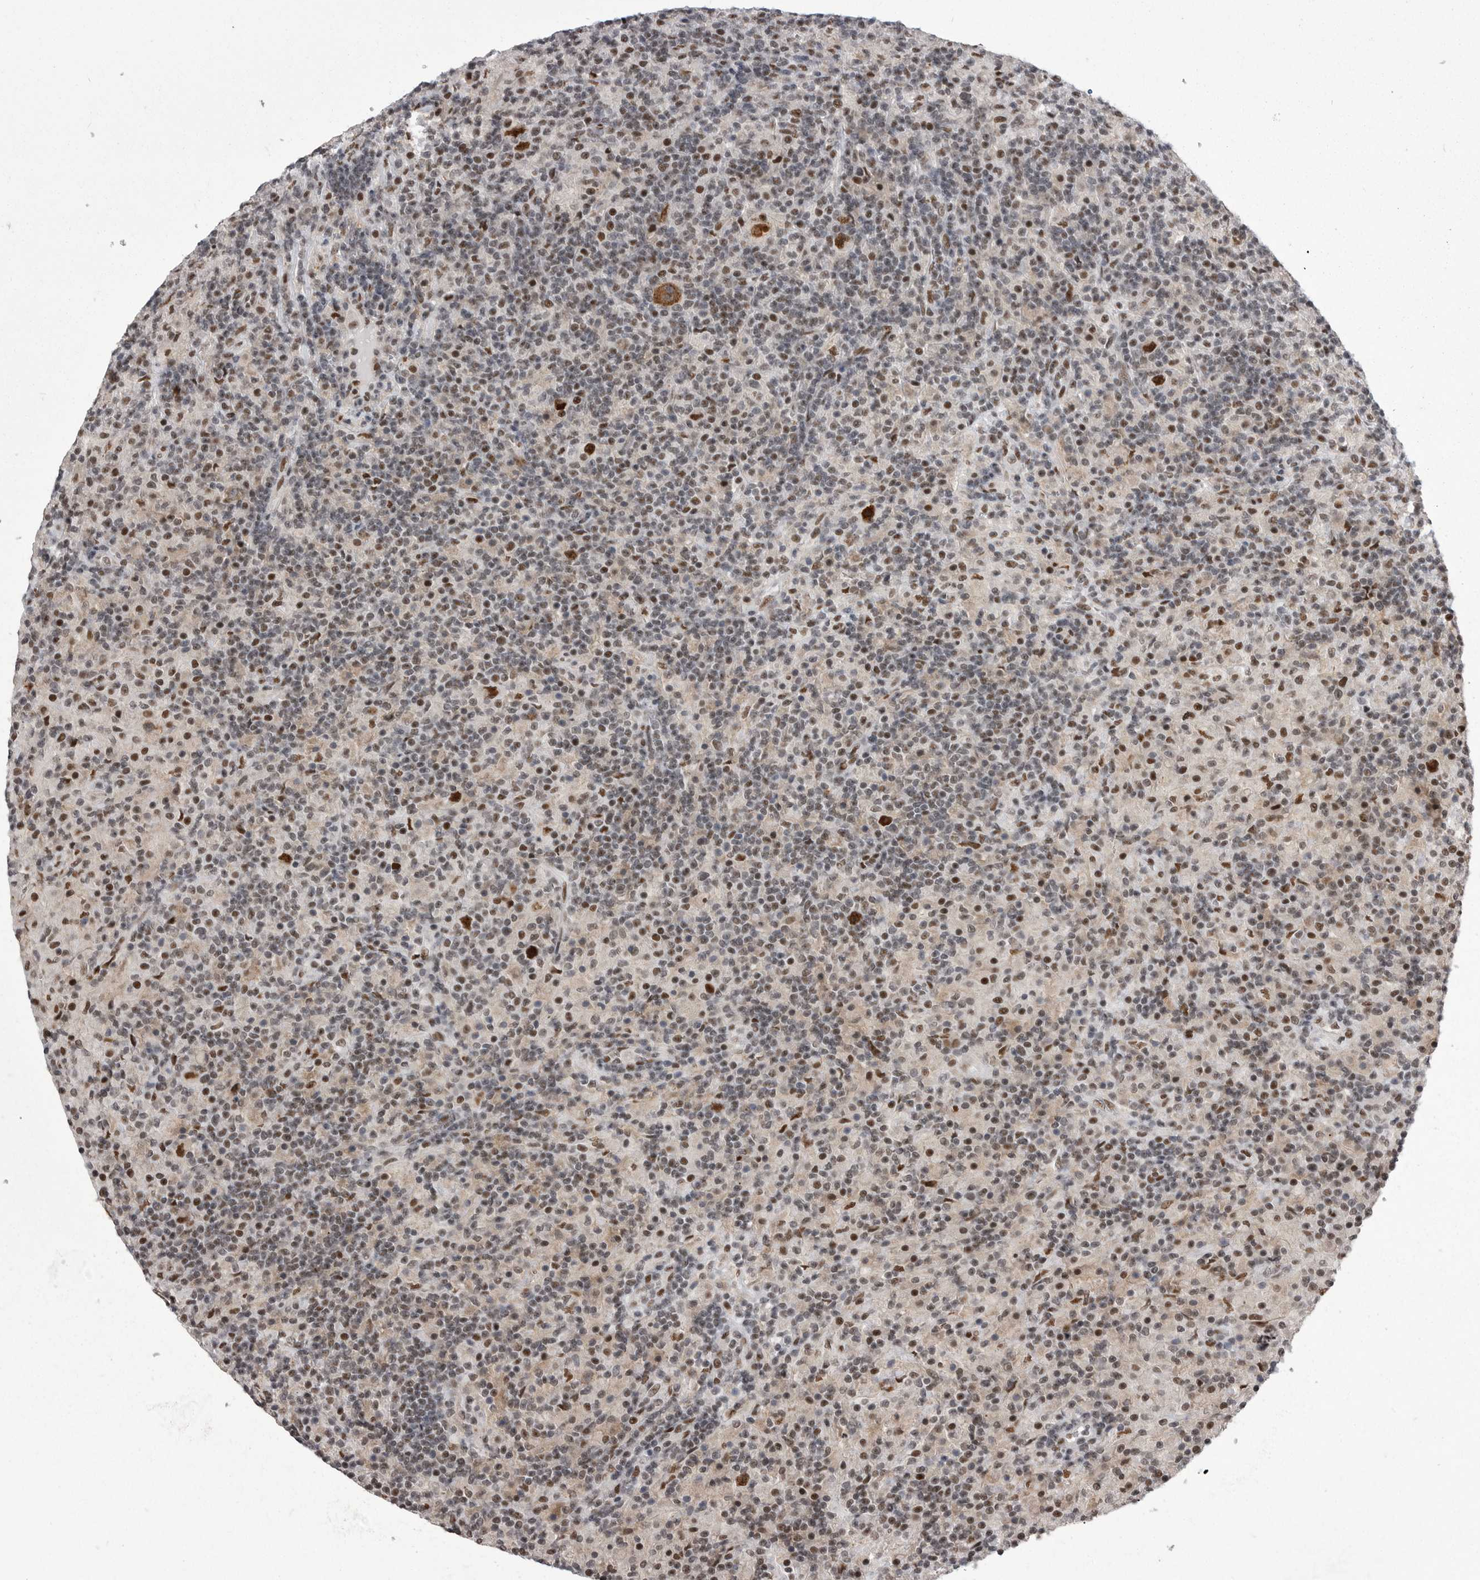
{"staining": {"intensity": "strong", "quantity": ">75%", "location": "cytoplasmic/membranous,nuclear"}, "tissue": "lymphoma", "cell_type": "Tumor cells", "image_type": "cancer", "snomed": [{"axis": "morphology", "description": "Hodgkin's disease, NOS"}, {"axis": "topography", "description": "Lymph node"}], "caption": "A brown stain highlights strong cytoplasmic/membranous and nuclear staining of a protein in Hodgkin's disease tumor cells. (brown staining indicates protein expression, while blue staining denotes nuclei).", "gene": "MEPCE", "patient": {"sex": "male", "age": 70}}